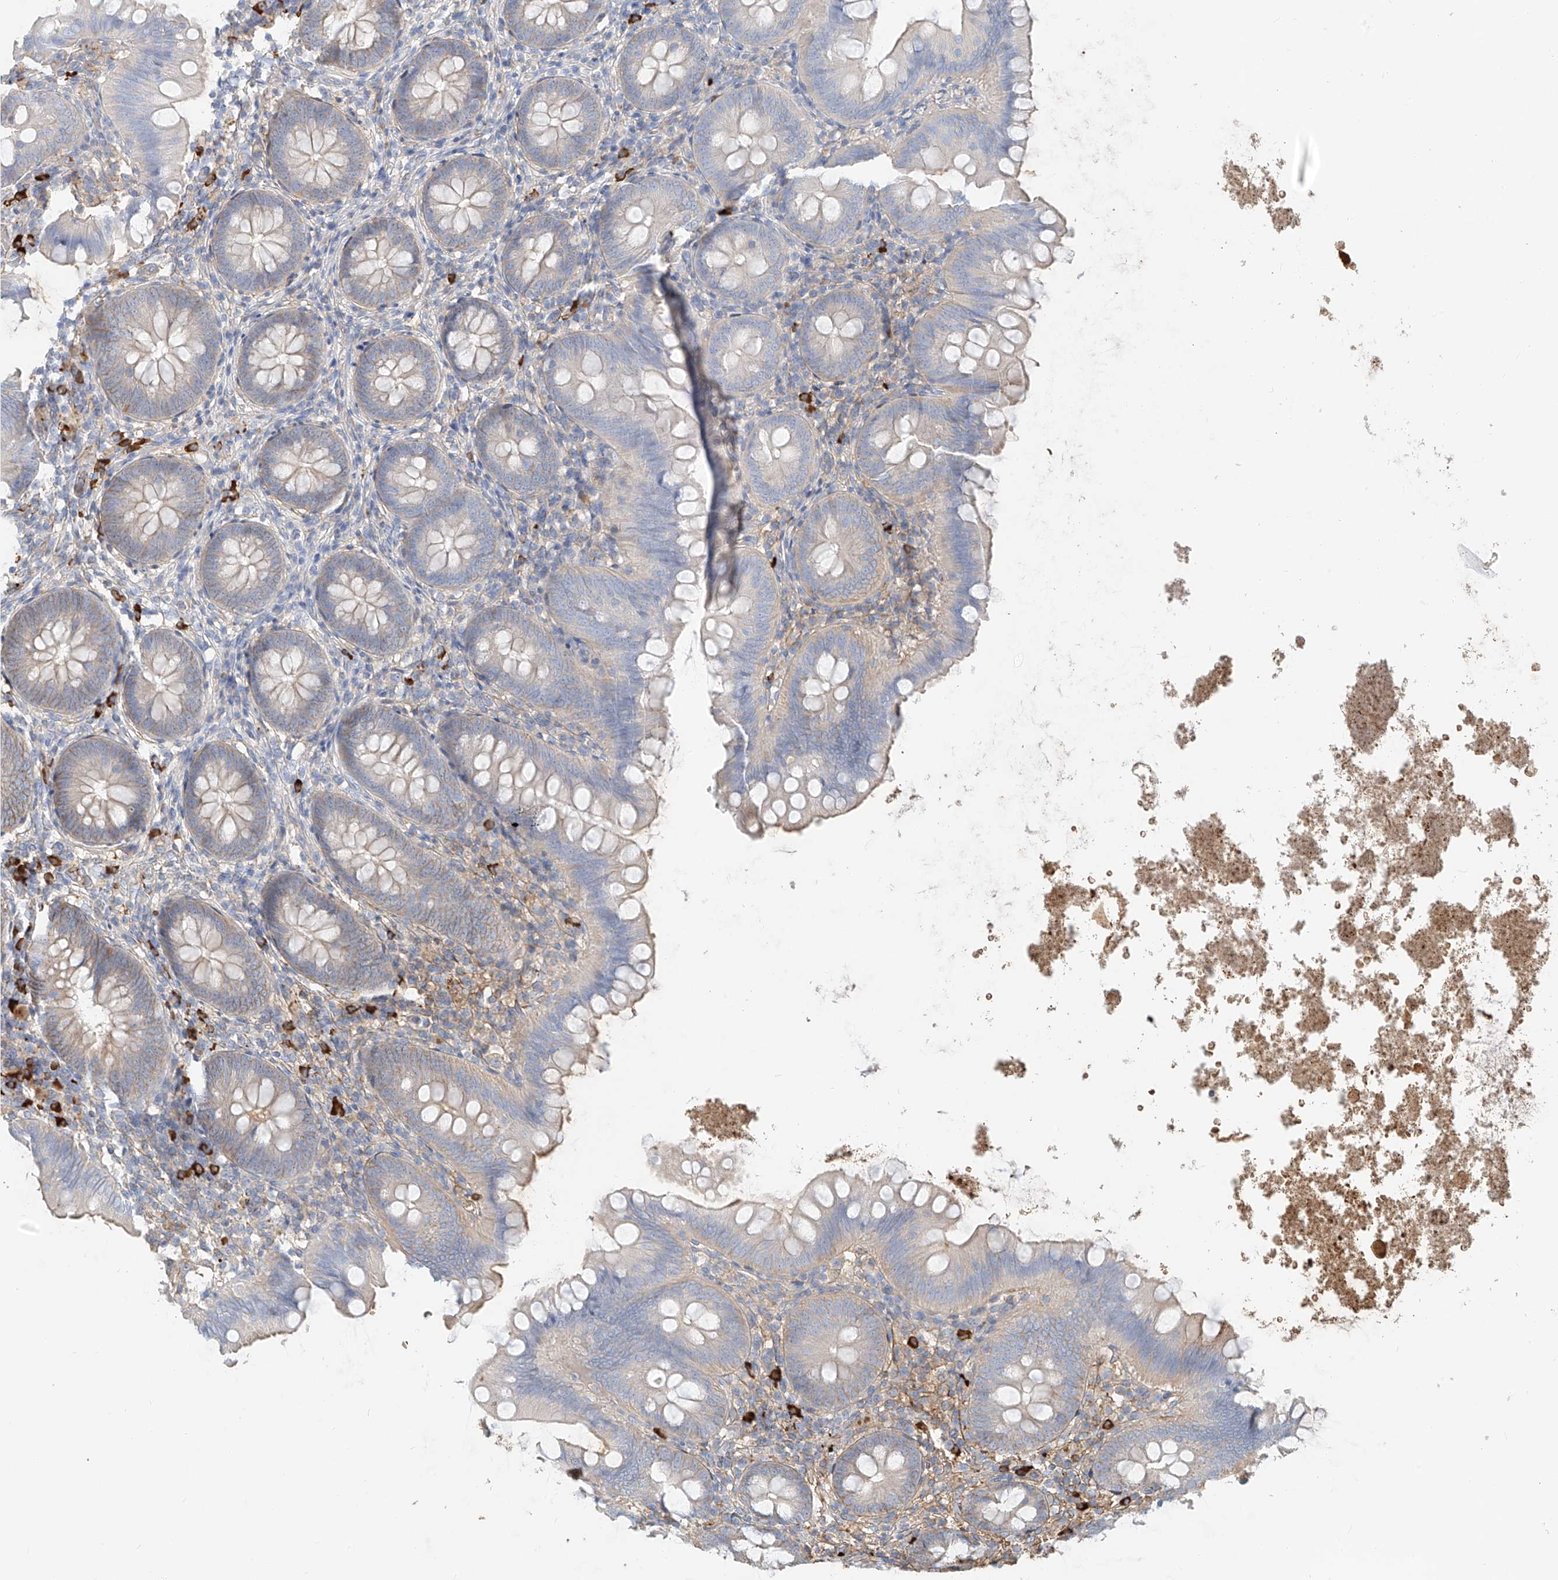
{"staining": {"intensity": "weak", "quantity": "25%-75%", "location": "cytoplasmic/membranous"}, "tissue": "appendix", "cell_type": "Glandular cells", "image_type": "normal", "snomed": [{"axis": "morphology", "description": "Normal tissue, NOS"}, {"axis": "topography", "description": "Appendix"}], "caption": "Immunohistochemical staining of benign appendix shows low levels of weak cytoplasmic/membranous positivity in about 25%-75% of glandular cells. The protein is shown in brown color, while the nuclei are stained blue.", "gene": "ZFP30", "patient": {"sex": "female", "age": 62}}